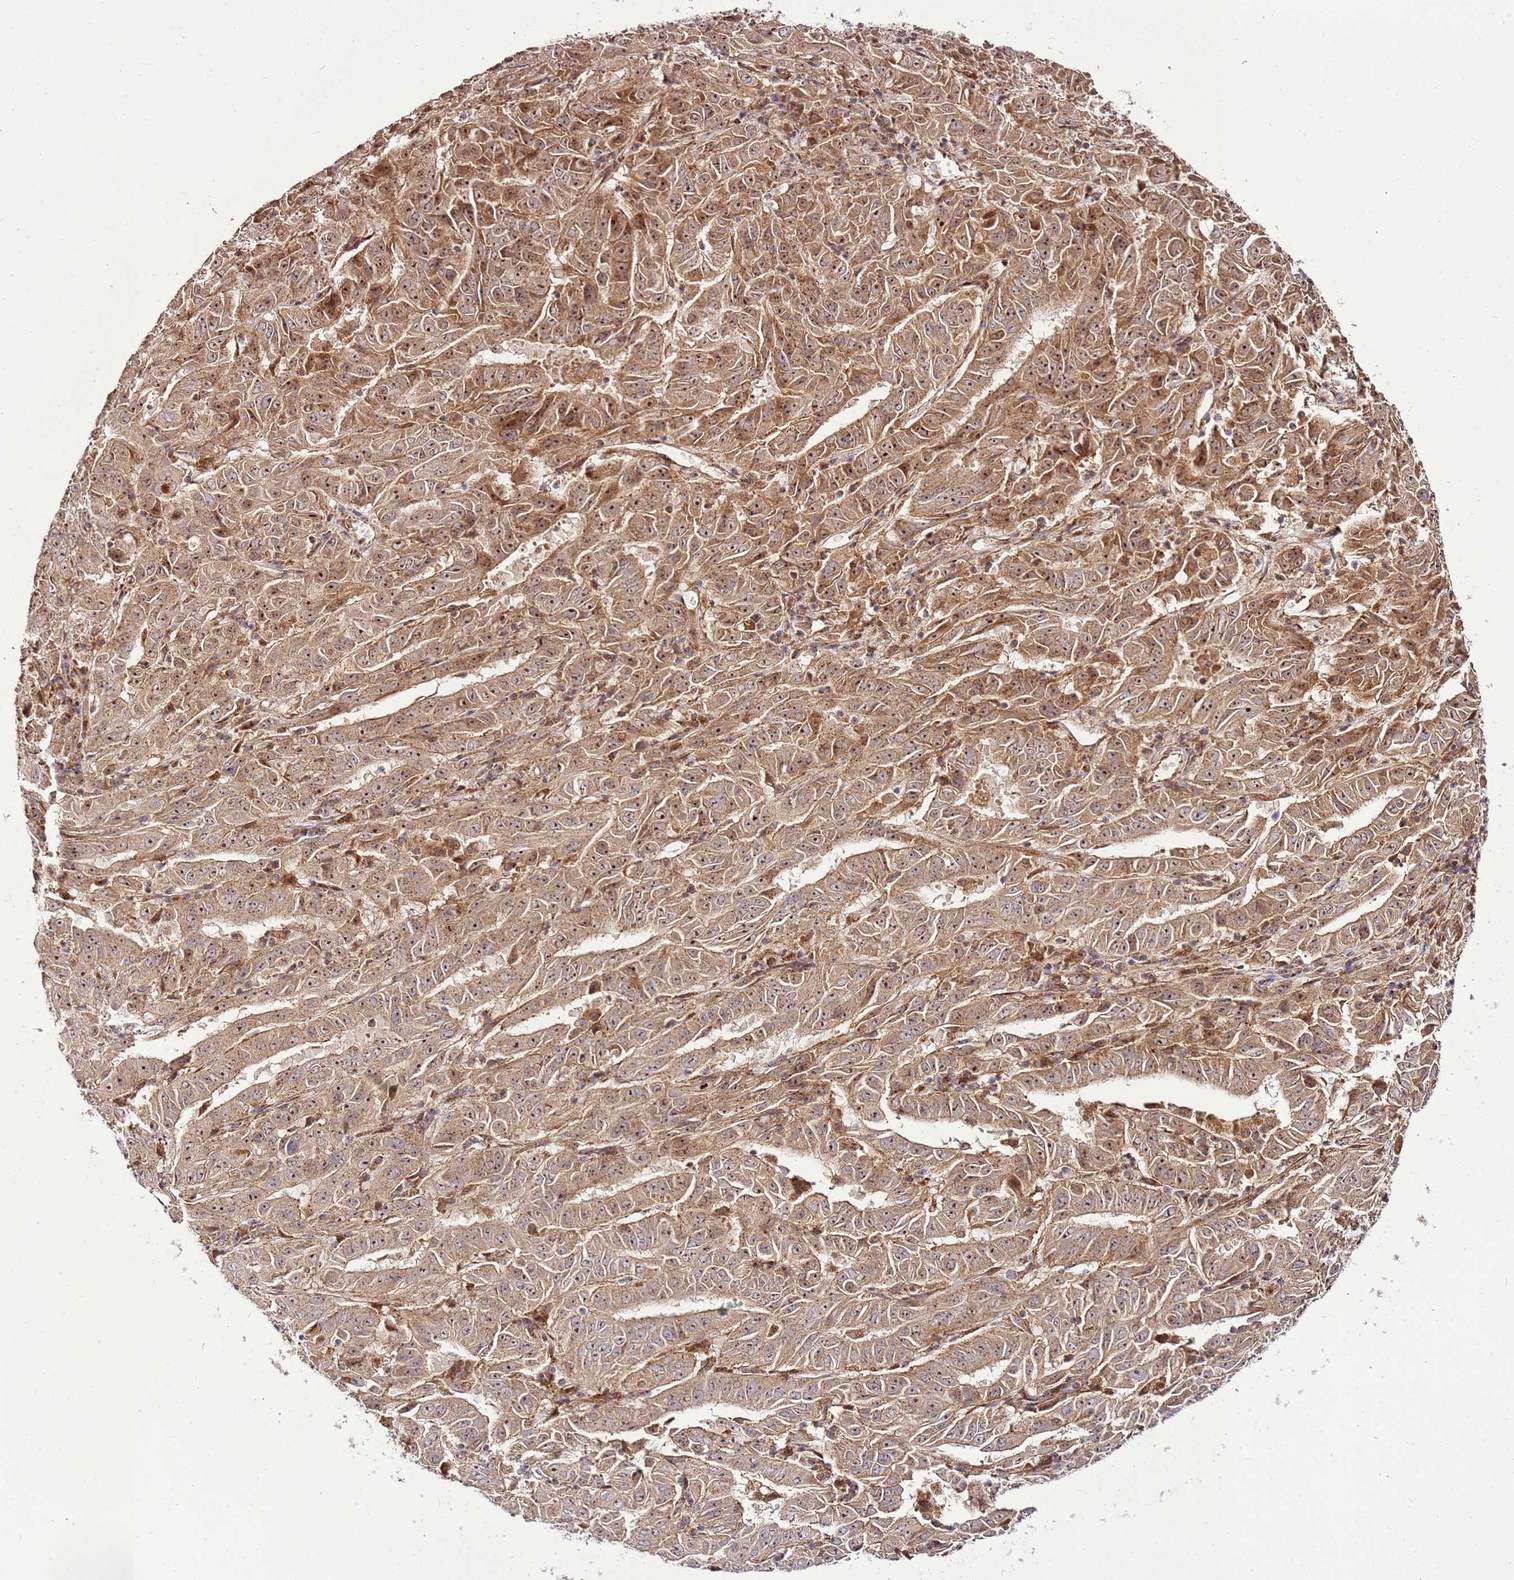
{"staining": {"intensity": "moderate", "quantity": ">75%", "location": "cytoplasmic/membranous,nuclear"}, "tissue": "pancreatic cancer", "cell_type": "Tumor cells", "image_type": "cancer", "snomed": [{"axis": "morphology", "description": "Adenocarcinoma, NOS"}, {"axis": "topography", "description": "Pancreas"}], "caption": "Immunohistochemistry (IHC) micrograph of adenocarcinoma (pancreatic) stained for a protein (brown), which exhibits medium levels of moderate cytoplasmic/membranous and nuclear positivity in about >75% of tumor cells.", "gene": "RASA3", "patient": {"sex": "male", "age": 63}}